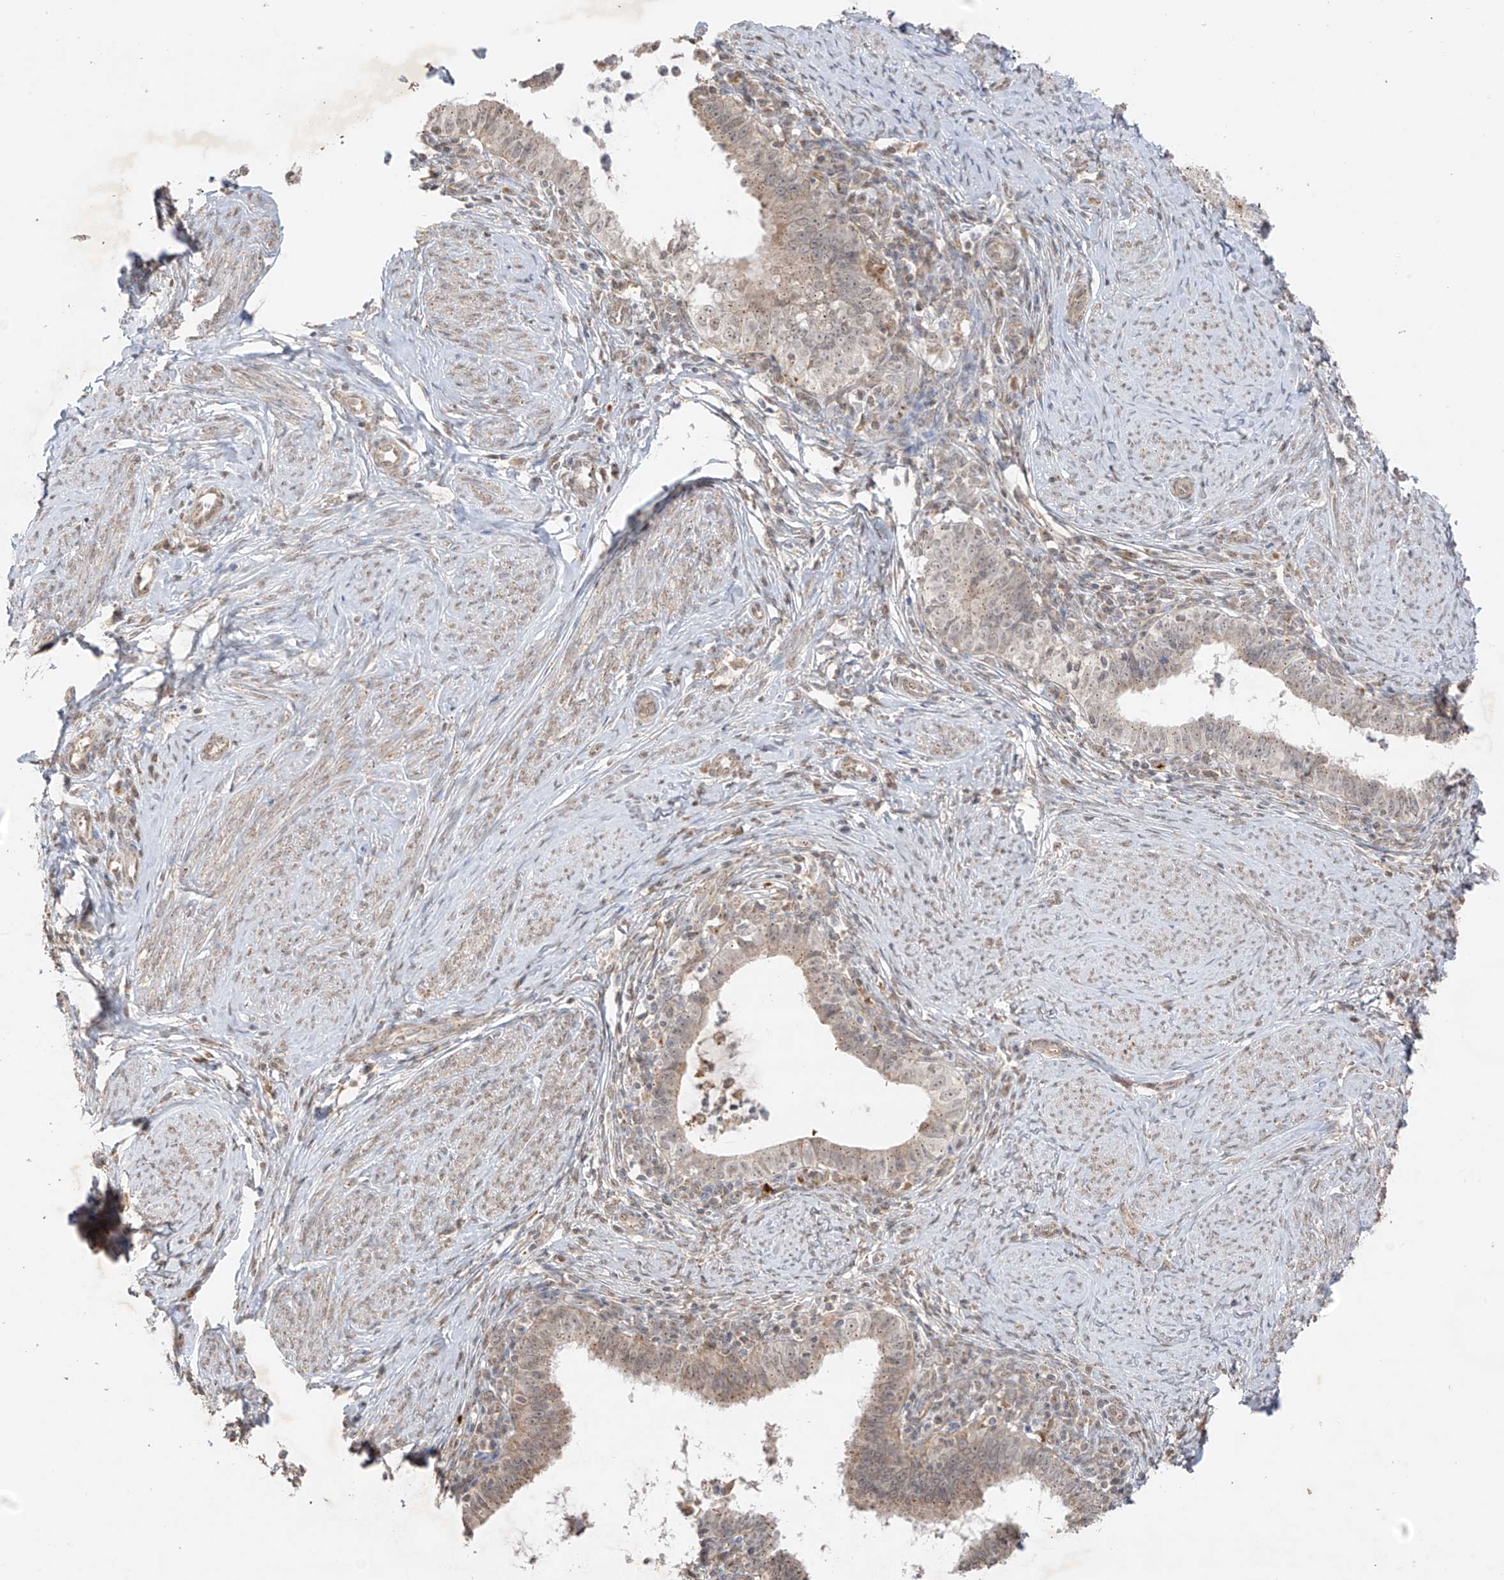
{"staining": {"intensity": "weak", "quantity": ">75%", "location": "cytoplasmic/membranous"}, "tissue": "cervical cancer", "cell_type": "Tumor cells", "image_type": "cancer", "snomed": [{"axis": "morphology", "description": "Adenocarcinoma, NOS"}, {"axis": "topography", "description": "Cervix"}], "caption": "A brown stain shows weak cytoplasmic/membranous expression of a protein in human cervical adenocarcinoma tumor cells.", "gene": "N4BP3", "patient": {"sex": "female", "age": 36}}